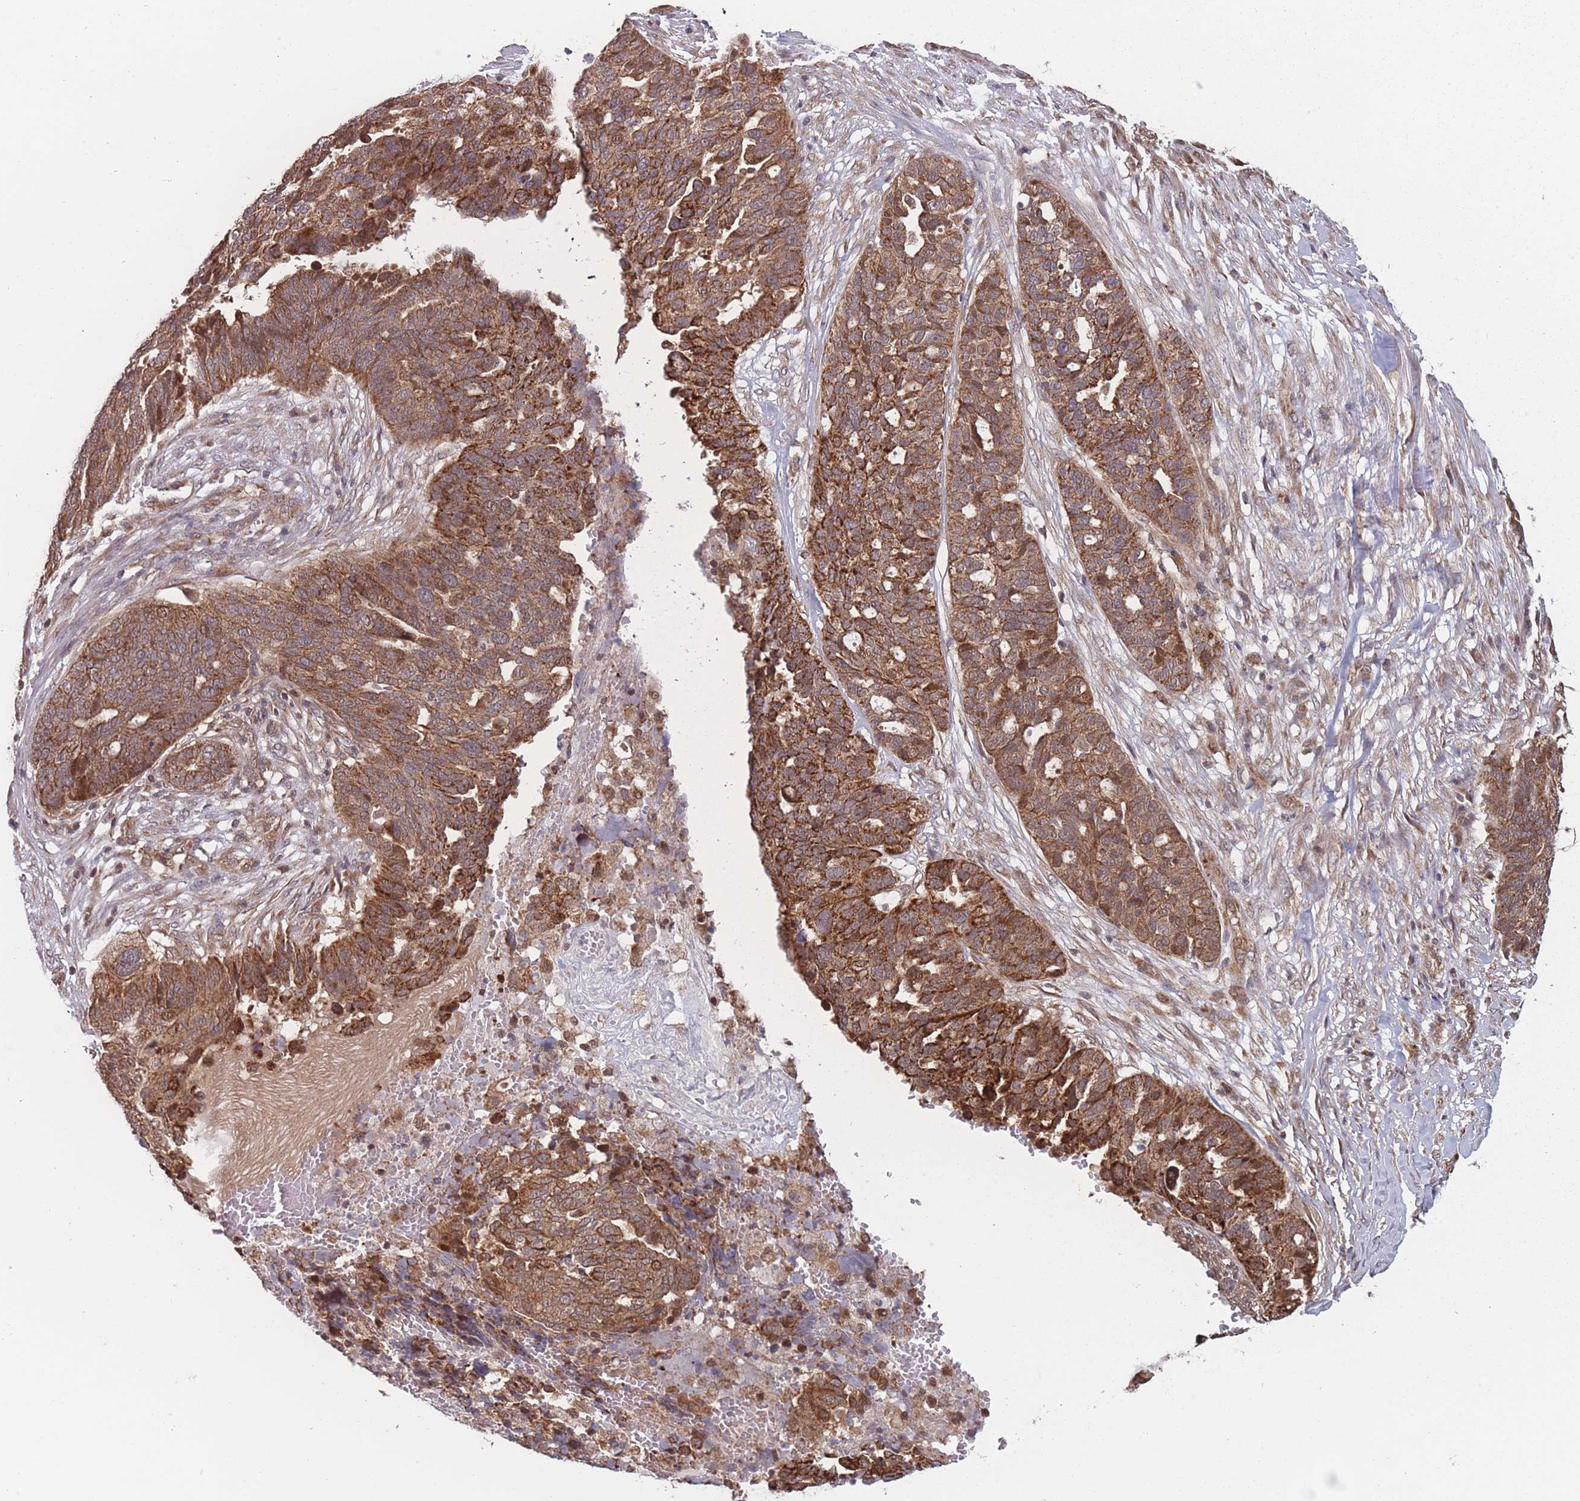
{"staining": {"intensity": "strong", "quantity": ">75%", "location": "cytoplasmic/membranous"}, "tissue": "ovarian cancer", "cell_type": "Tumor cells", "image_type": "cancer", "snomed": [{"axis": "morphology", "description": "Cystadenocarcinoma, serous, NOS"}, {"axis": "topography", "description": "Ovary"}], "caption": "Protein expression analysis of serous cystadenocarcinoma (ovarian) displays strong cytoplasmic/membranous expression in about >75% of tumor cells.", "gene": "RPS18", "patient": {"sex": "female", "age": 59}}